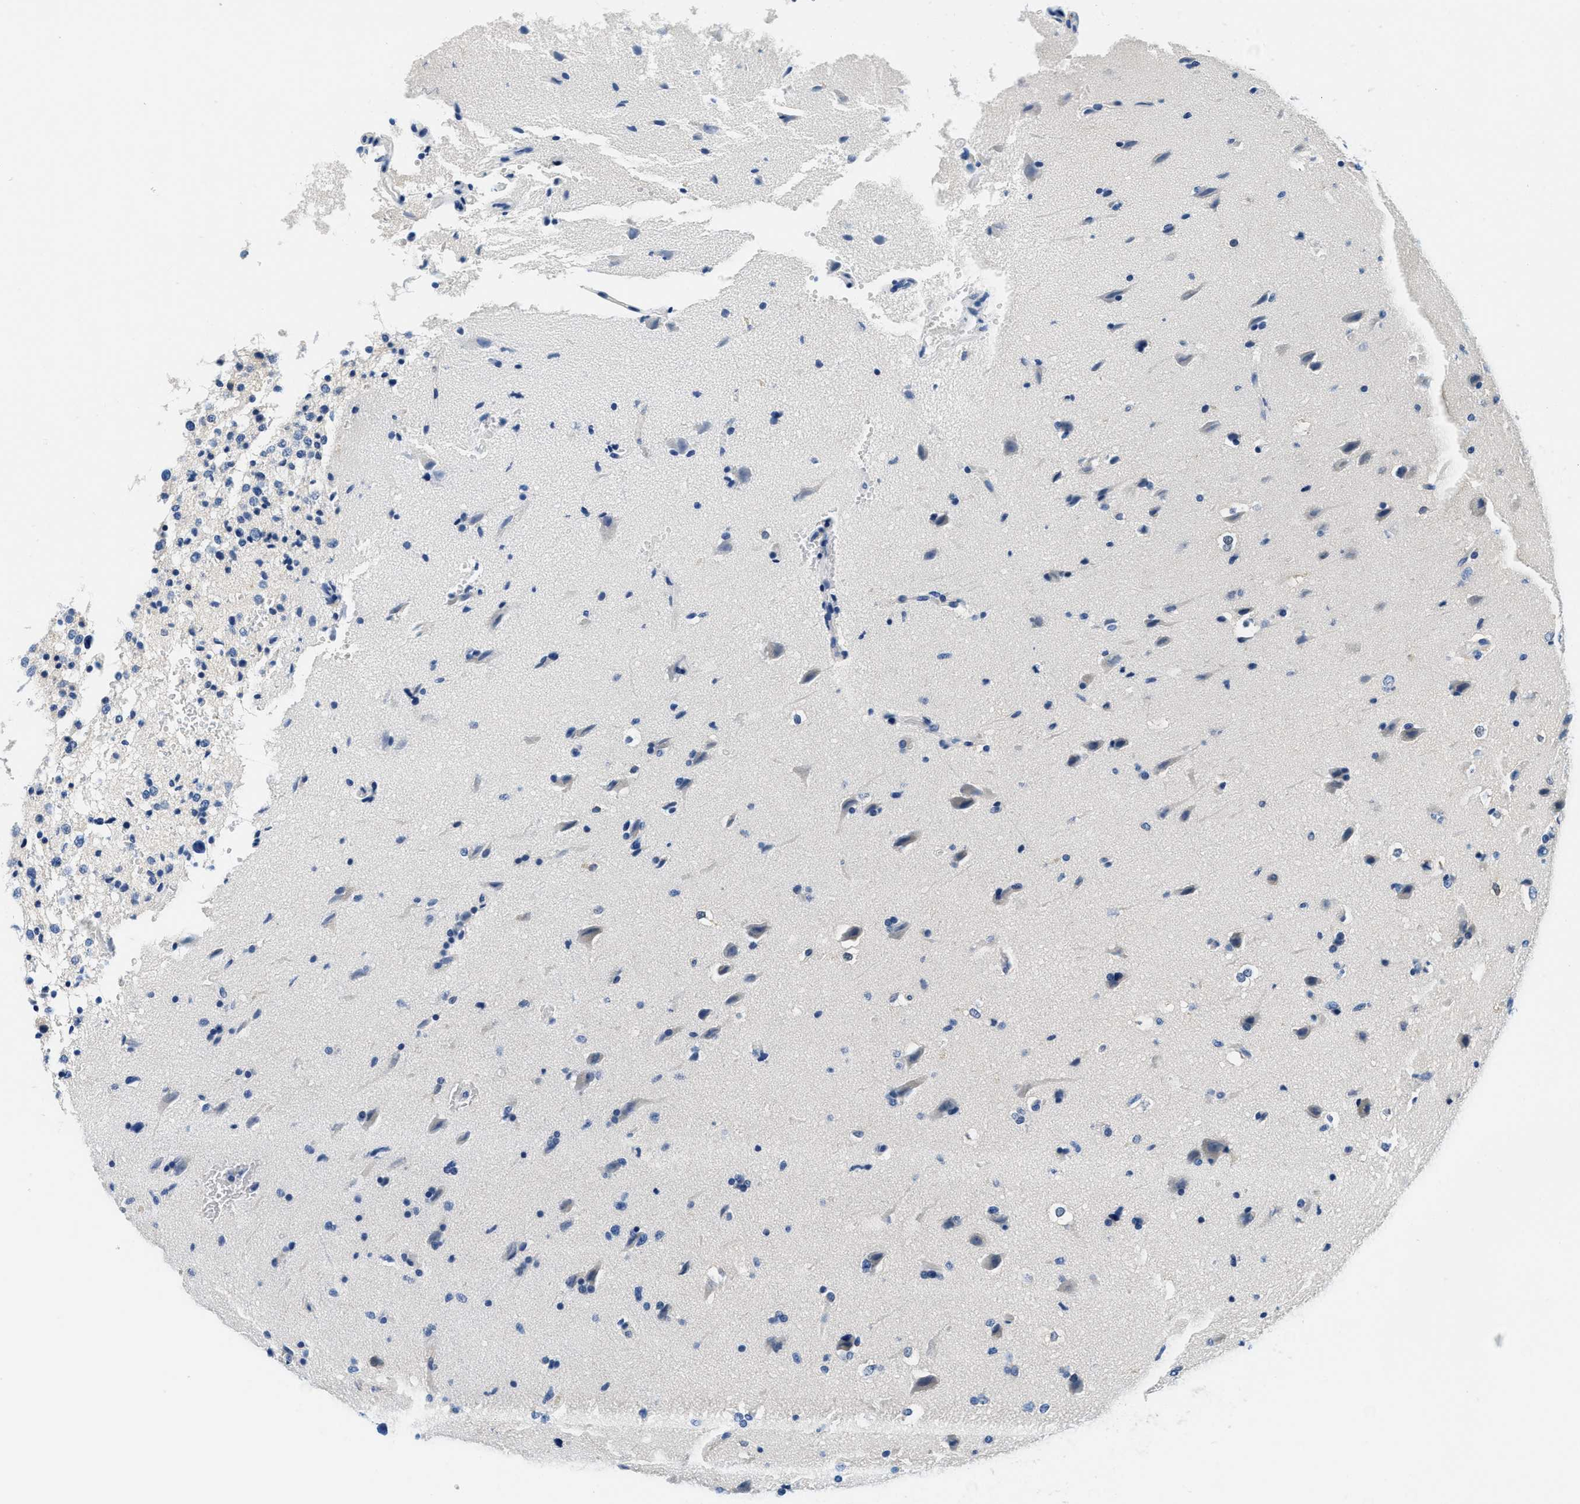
{"staining": {"intensity": "negative", "quantity": "none", "location": "none"}, "tissue": "glioma", "cell_type": "Tumor cells", "image_type": "cancer", "snomed": [{"axis": "morphology", "description": "Glioma, malignant, Low grade"}, {"axis": "topography", "description": "Brain"}], "caption": "Tumor cells show no significant positivity in glioma. Nuclei are stained in blue.", "gene": "GSTM3", "patient": {"sex": "female", "age": 37}}